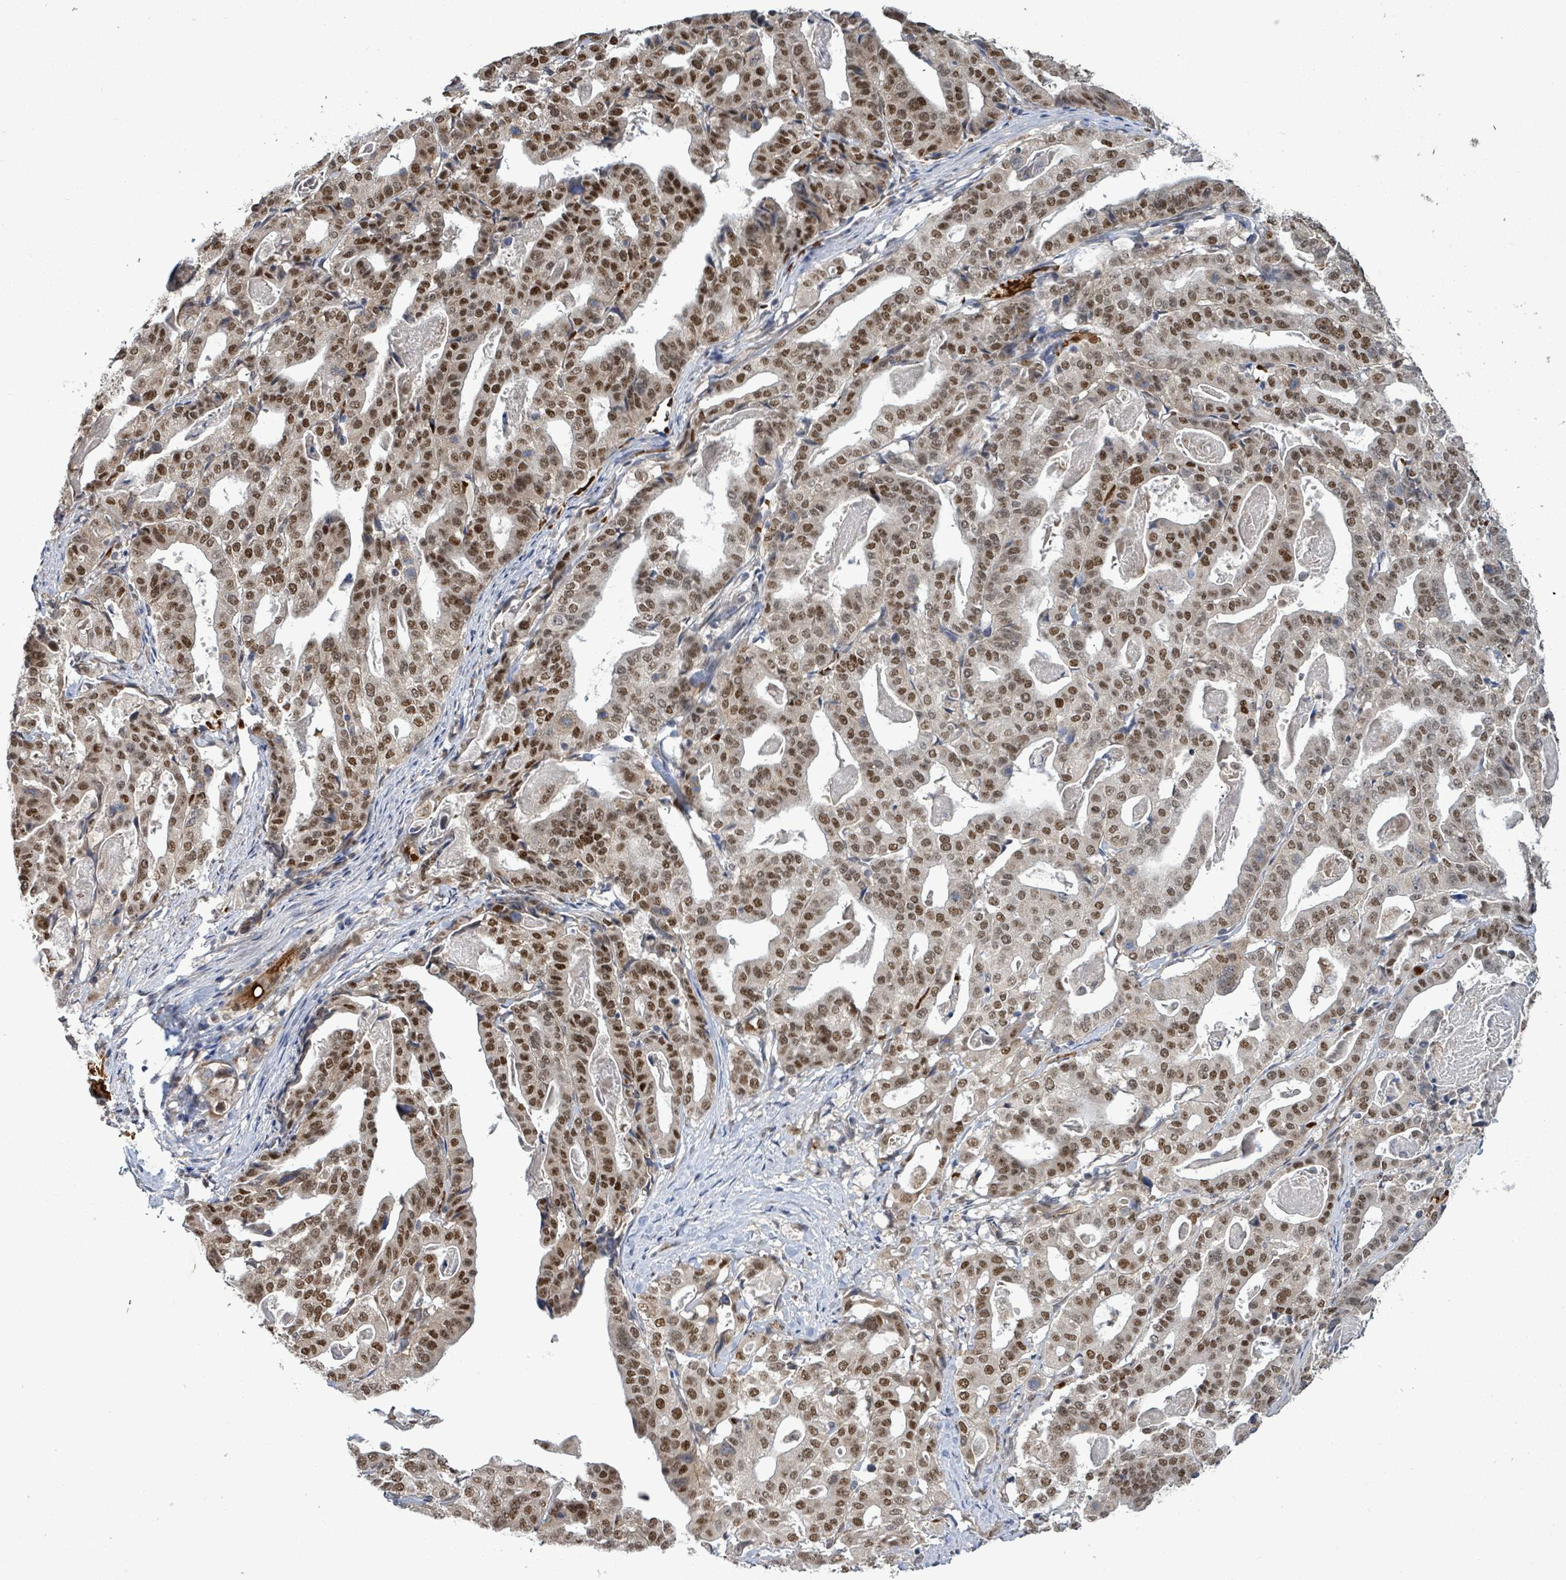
{"staining": {"intensity": "moderate", "quantity": ">75%", "location": "nuclear"}, "tissue": "stomach cancer", "cell_type": "Tumor cells", "image_type": "cancer", "snomed": [{"axis": "morphology", "description": "Adenocarcinoma, NOS"}, {"axis": "topography", "description": "Stomach"}], "caption": "Protein expression analysis of human adenocarcinoma (stomach) reveals moderate nuclear expression in approximately >75% of tumor cells.", "gene": "PATZ1", "patient": {"sex": "male", "age": 48}}